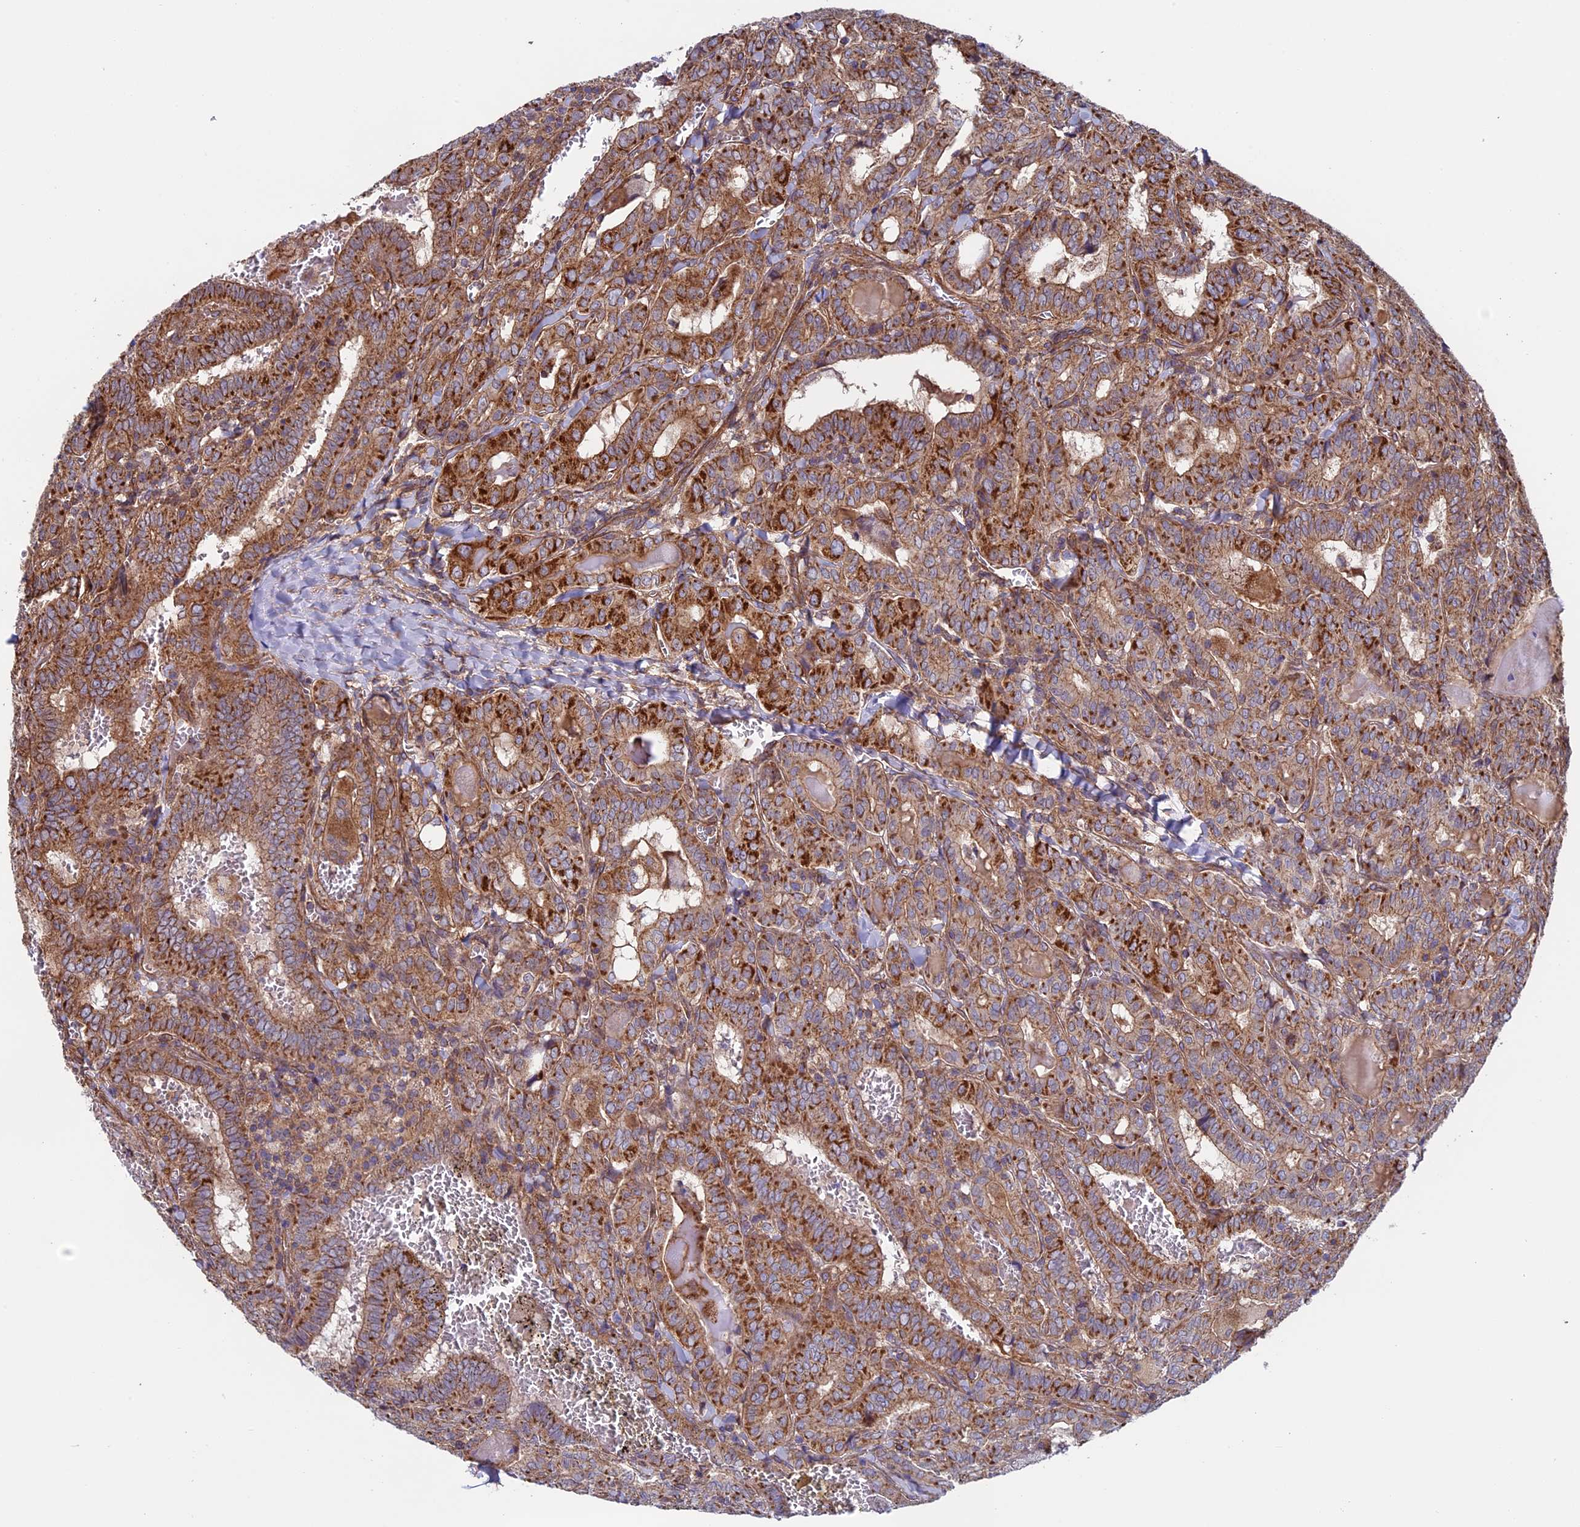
{"staining": {"intensity": "strong", "quantity": ">75%", "location": "cytoplasmic/membranous"}, "tissue": "thyroid cancer", "cell_type": "Tumor cells", "image_type": "cancer", "snomed": [{"axis": "morphology", "description": "Papillary adenocarcinoma, NOS"}, {"axis": "topography", "description": "Thyroid gland"}], "caption": "The photomicrograph reveals staining of papillary adenocarcinoma (thyroid), revealing strong cytoplasmic/membranous protein staining (brown color) within tumor cells.", "gene": "CCDC8", "patient": {"sex": "female", "age": 72}}